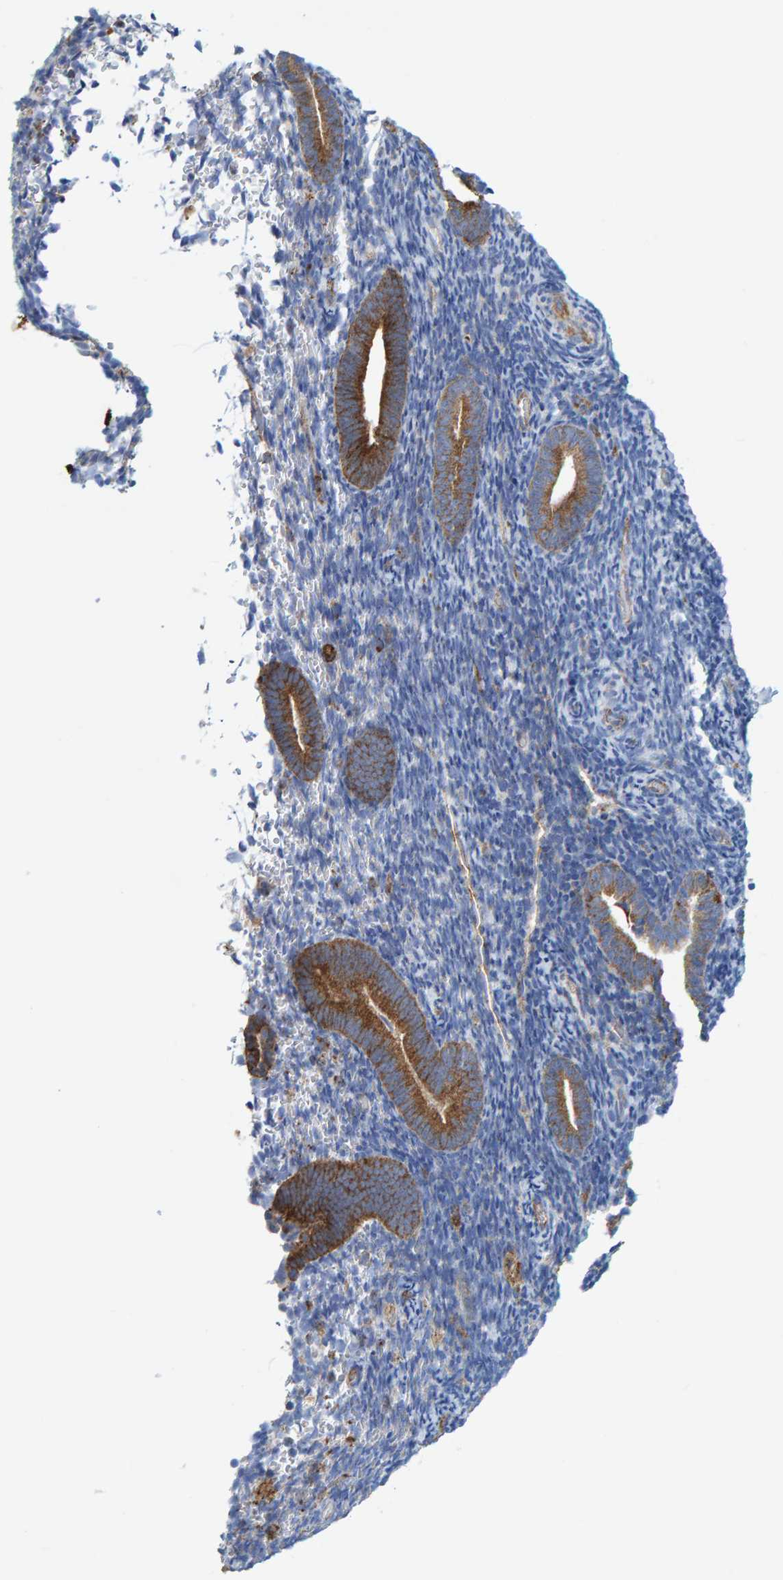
{"staining": {"intensity": "moderate", "quantity": "25%-75%", "location": "cytoplasmic/membranous"}, "tissue": "endometrium", "cell_type": "Cells in endometrial stroma", "image_type": "normal", "snomed": [{"axis": "morphology", "description": "Normal tissue, NOS"}, {"axis": "topography", "description": "Endometrium"}], "caption": "Cells in endometrial stroma show moderate cytoplasmic/membranous staining in approximately 25%-75% of cells in unremarkable endometrium.", "gene": "MVP", "patient": {"sex": "female", "age": 51}}